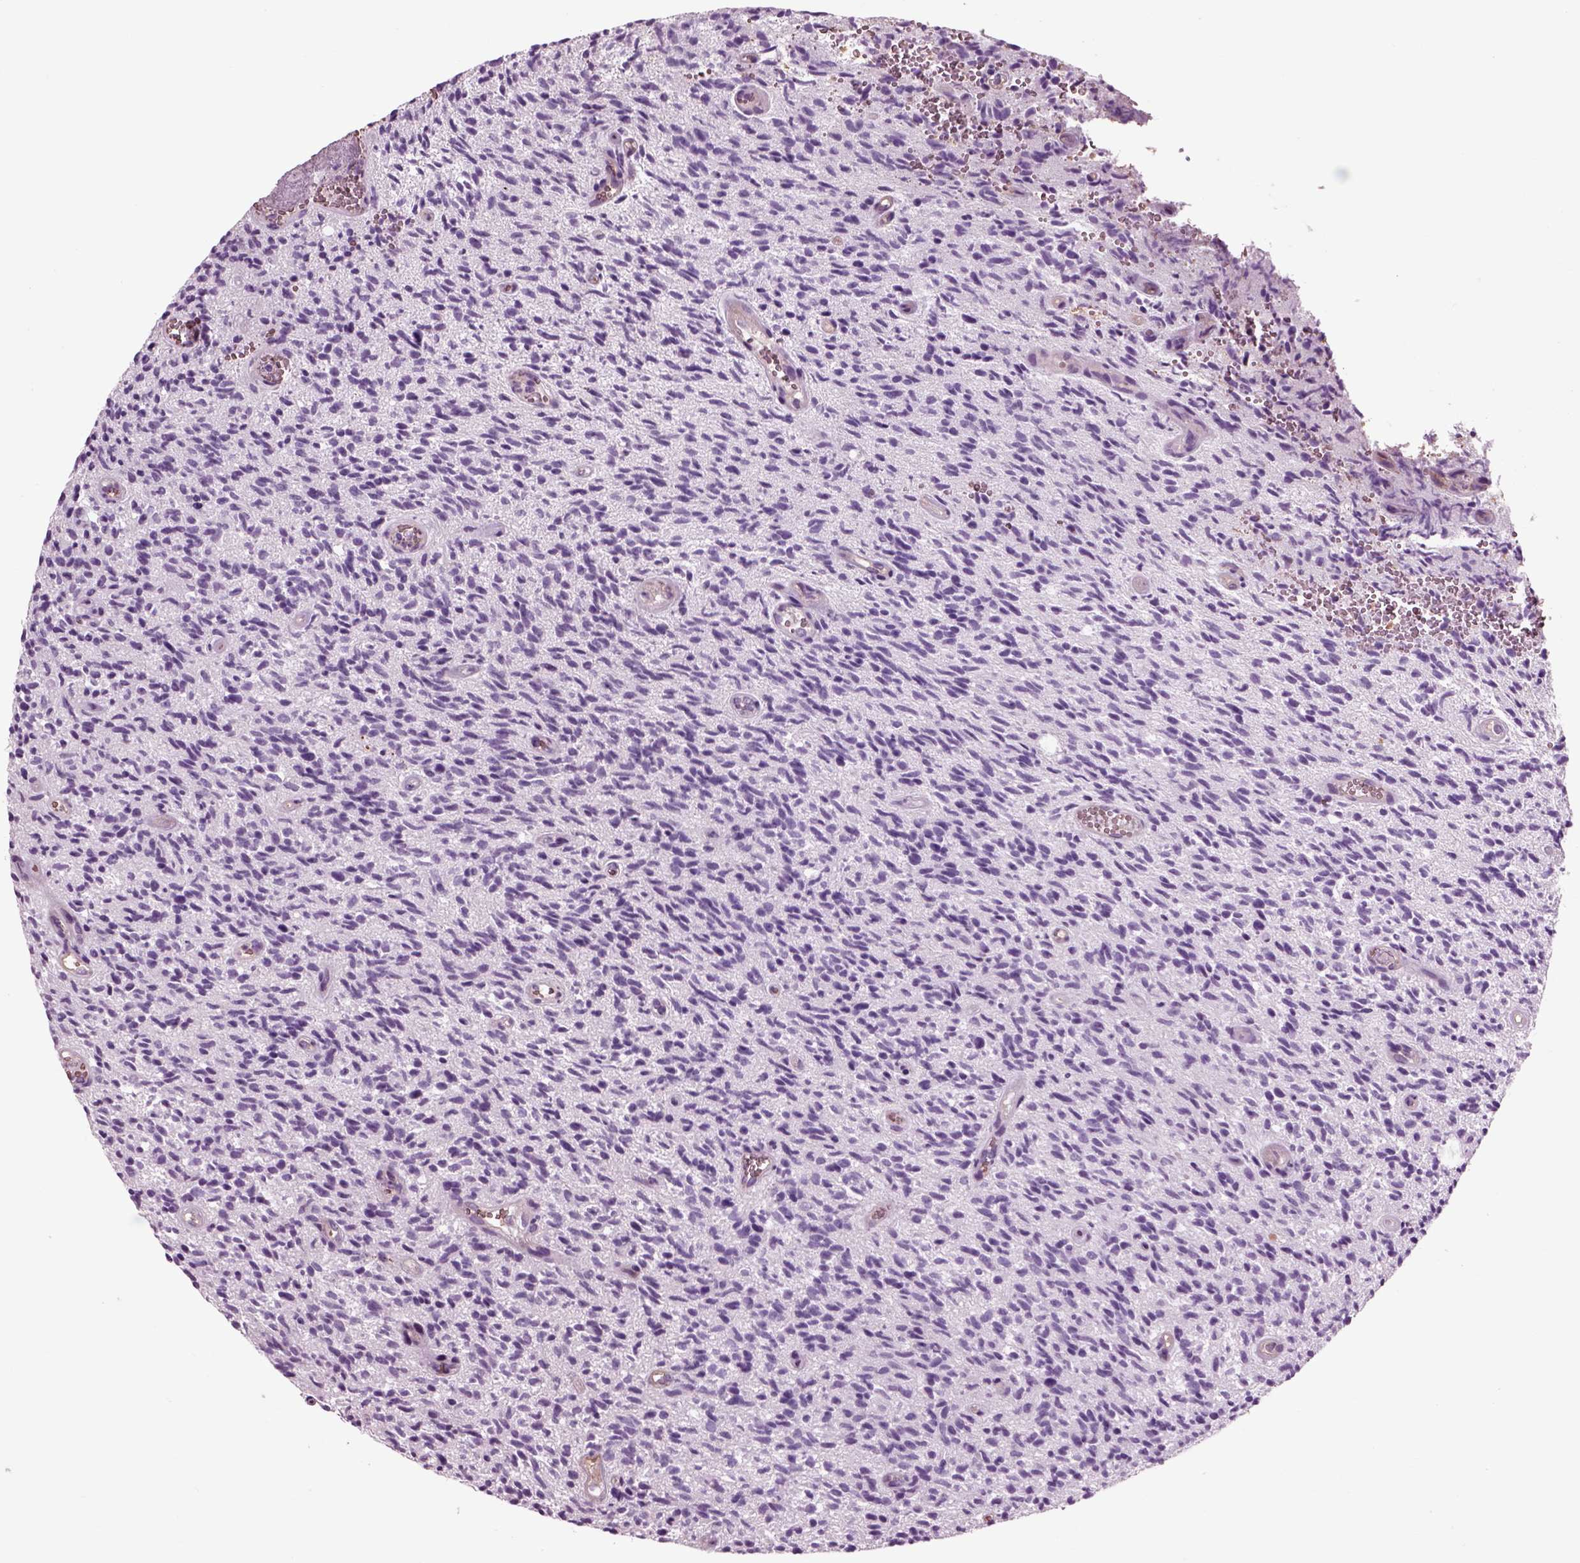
{"staining": {"intensity": "negative", "quantity": "none", "location": "none"}, "tissue": "glioma", "cell_type": "Tumor cells", "image_type": "cancer", "snomed": [{"axis": "morphology", "description": "Glioma, malignant, High grade"}, {"axis": "topography", "description": "Brain"}], "caption": "The histopathology image shows no staining of tumor cells in malignant glioma (high-grade).", "gene": "CHGB", "patient": {"sex": "male", "age": 64}}